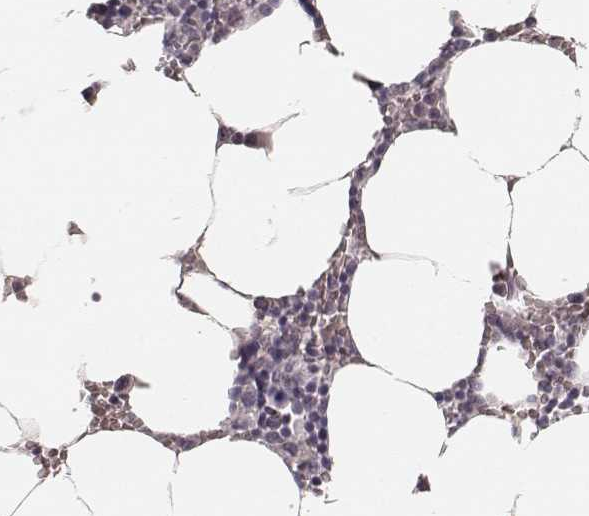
{"staining": {"intensity": "negative", "quantity": "none", "location": "none"}, "tissue": "bone marrow", "cell_type": "Hematopoietic cells", "image_type": "normal", "snomed": [{"axis": "morphology", "description": "Normal tissue, NOS"}, {"axis": "topography", "description": "Bone marrow"}], "caption": "Bone marrow was stained to show a protein in brown. There is no significant staining in hematopoietic cells.", "gene": "MSX1", "patient": {"sex": "female", "age": 52}}